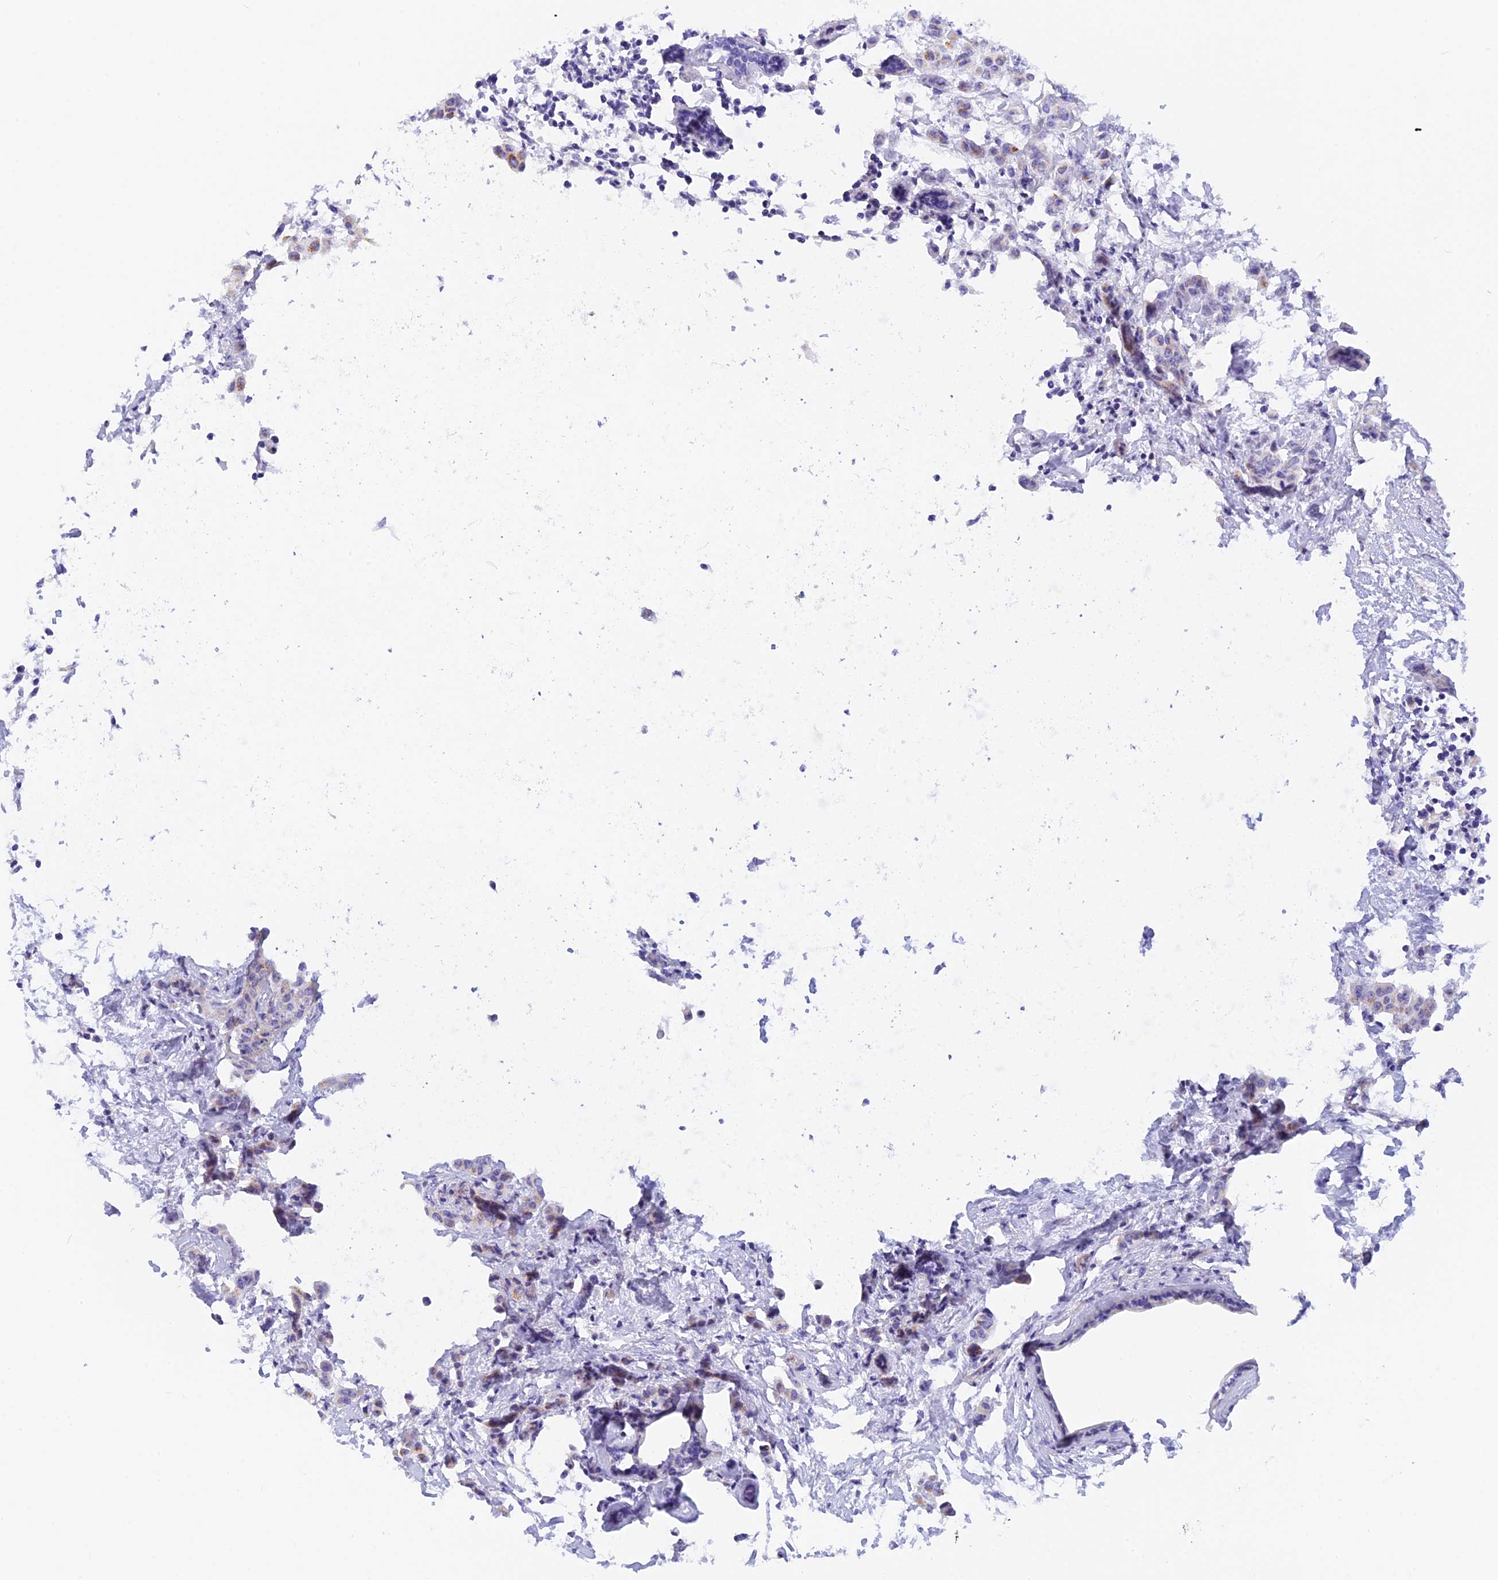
{"staining": {"intensity": "negative", "quantity": "none", "location": "none"}, "tissue": "breast cancer", "cell_type": "Tumor cells", "image_type": "cancer", "snomed": [{"axis": "morphology", "description": "Duct carcinoma"}, {"axis": "topography", "description": "Breast"}], "caption": "Tumor cells are negative for brown protein staining in breast cancer.", "gene": "C17orf67", "patient": {"sex": "female", "age": 40}}